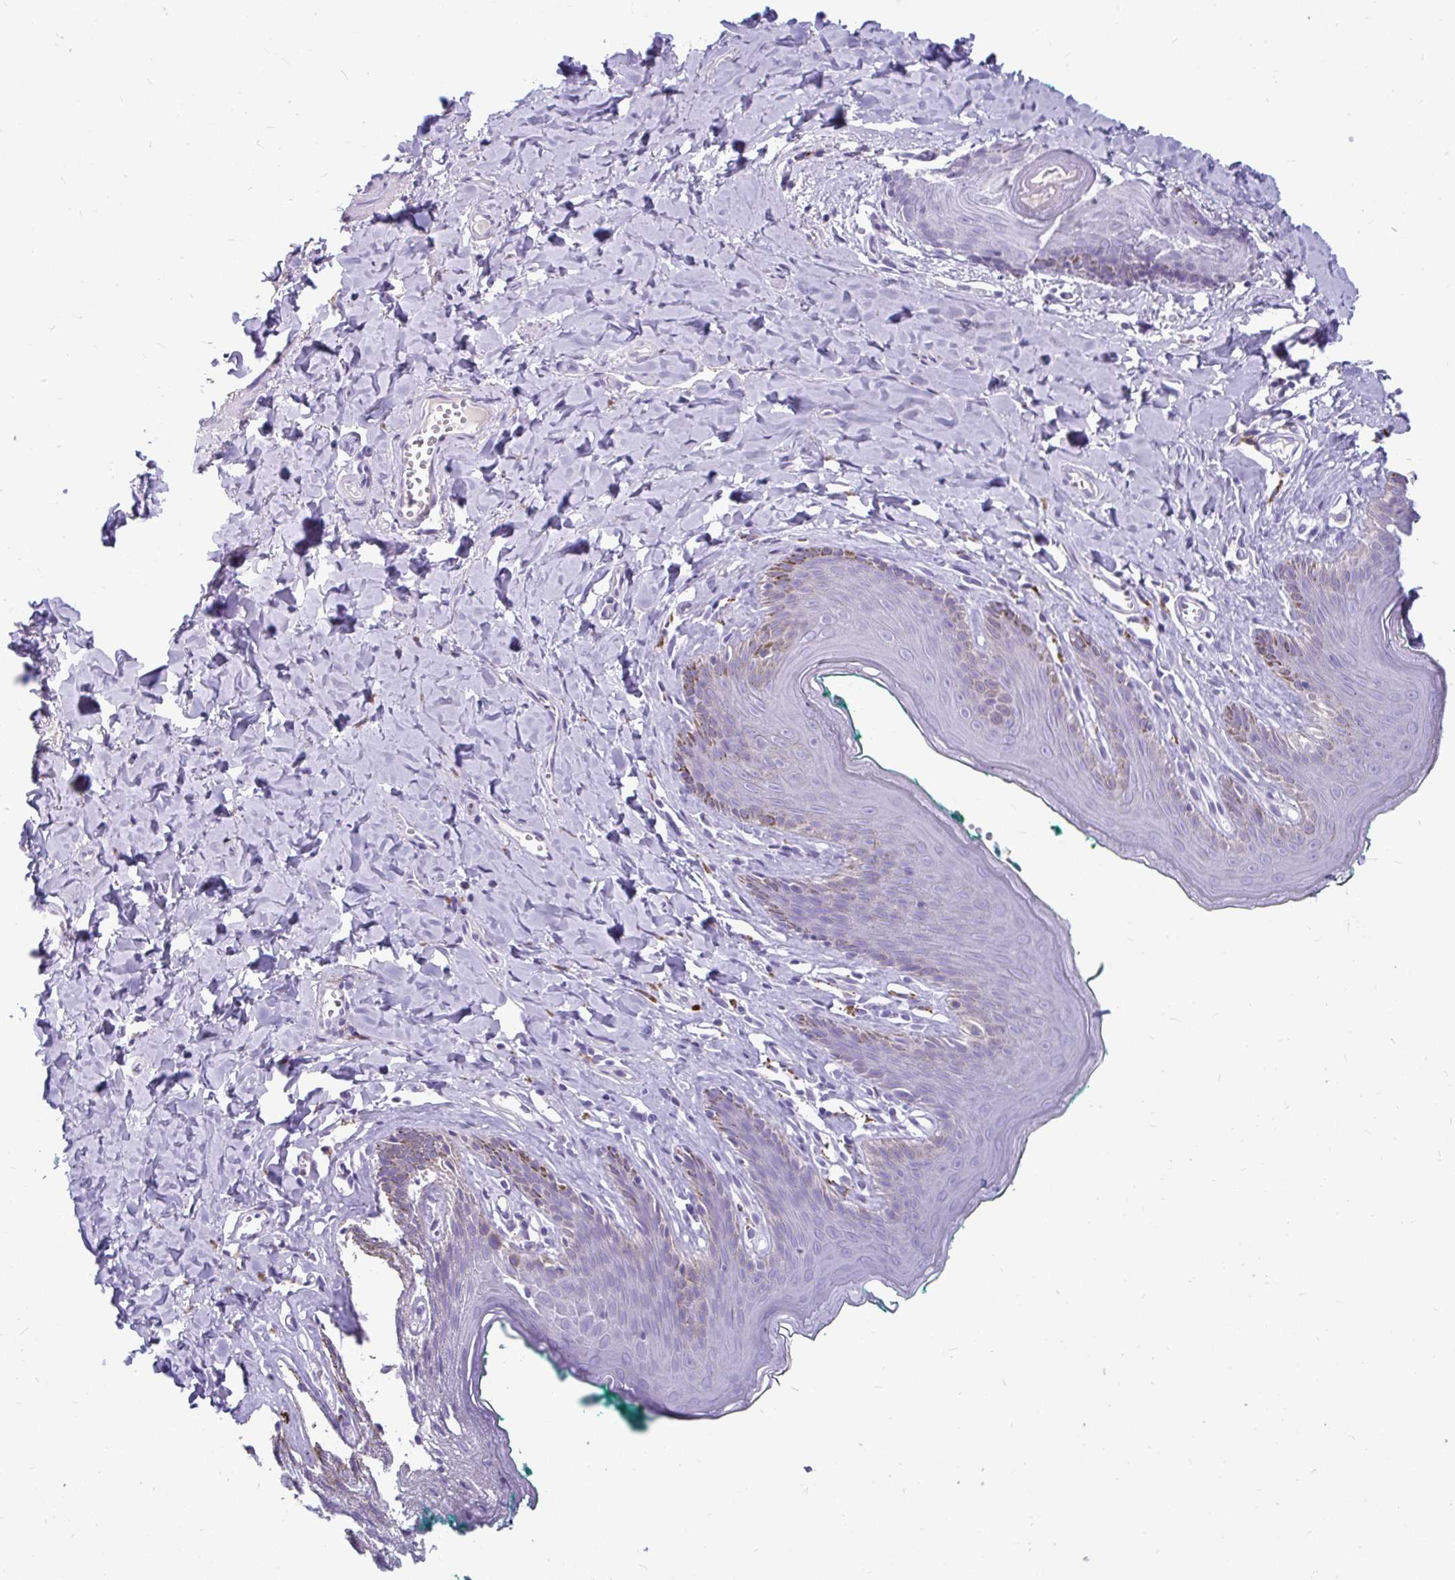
{"staining": {"intensity": "negative", "quantity": "none", "location": "none"}, "tissue": "skin", "cell_type": "Epidermal cells", "image_type": "normal", "snomed": [{"axis": "morphology", "description": "Normal tissue, NOS"}, {"axis": "topography", "description": "Vulva"}, {"axis": "topography", "description": "Peripheral nerve tissue"}], "caption": "An IHC histopathology image of benign skin is shown. There is no staining in epidermal cells of skin.", "gene": "CTSZ", "patient": {"sex": "female", "age": 66}}